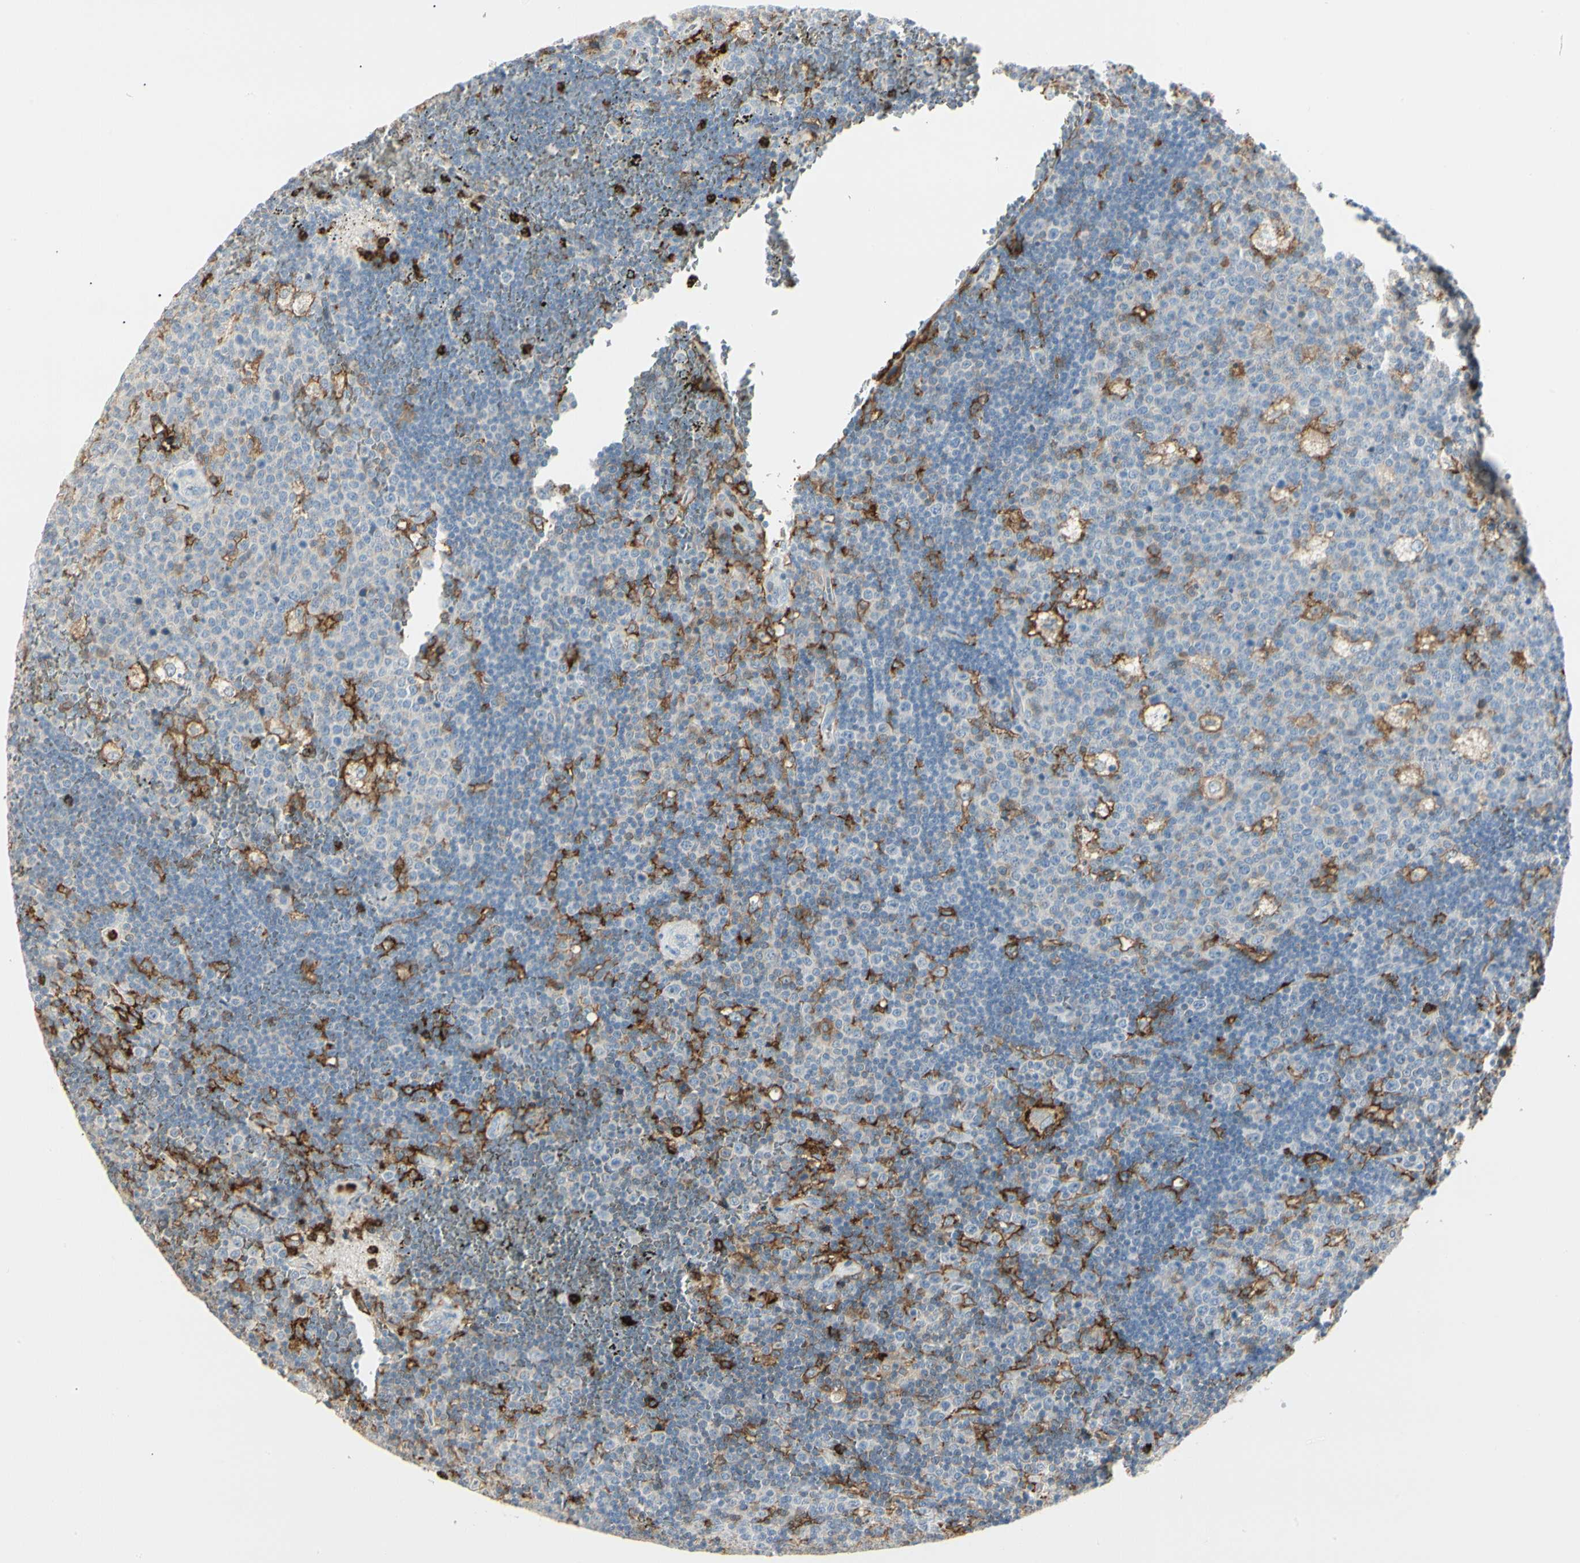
{"staining": {"intensity": "moderate", "quantity": "<25%", "location": "cytoplasmic/membranous"}, "tissue": "lymph node", "cell_type": "Germinal center cells", "image_type": "normal", "snomed": [{"axis": "morphology", "description": "Normal tissue, NOS"}, {"axis": "topography", "description": "Lymph node"}, {"axis": "topography", "description": "Salivary gland"}], "caption": "IHC histopathology image of unremarkable lymph node stained for a protein (brown), which reveals low levels of moderate cytoplasmic/membranous staining in about <25% of germinal center cells.", "gene": "ITGB2", "patient": {"sex": "male", "age": 8}}